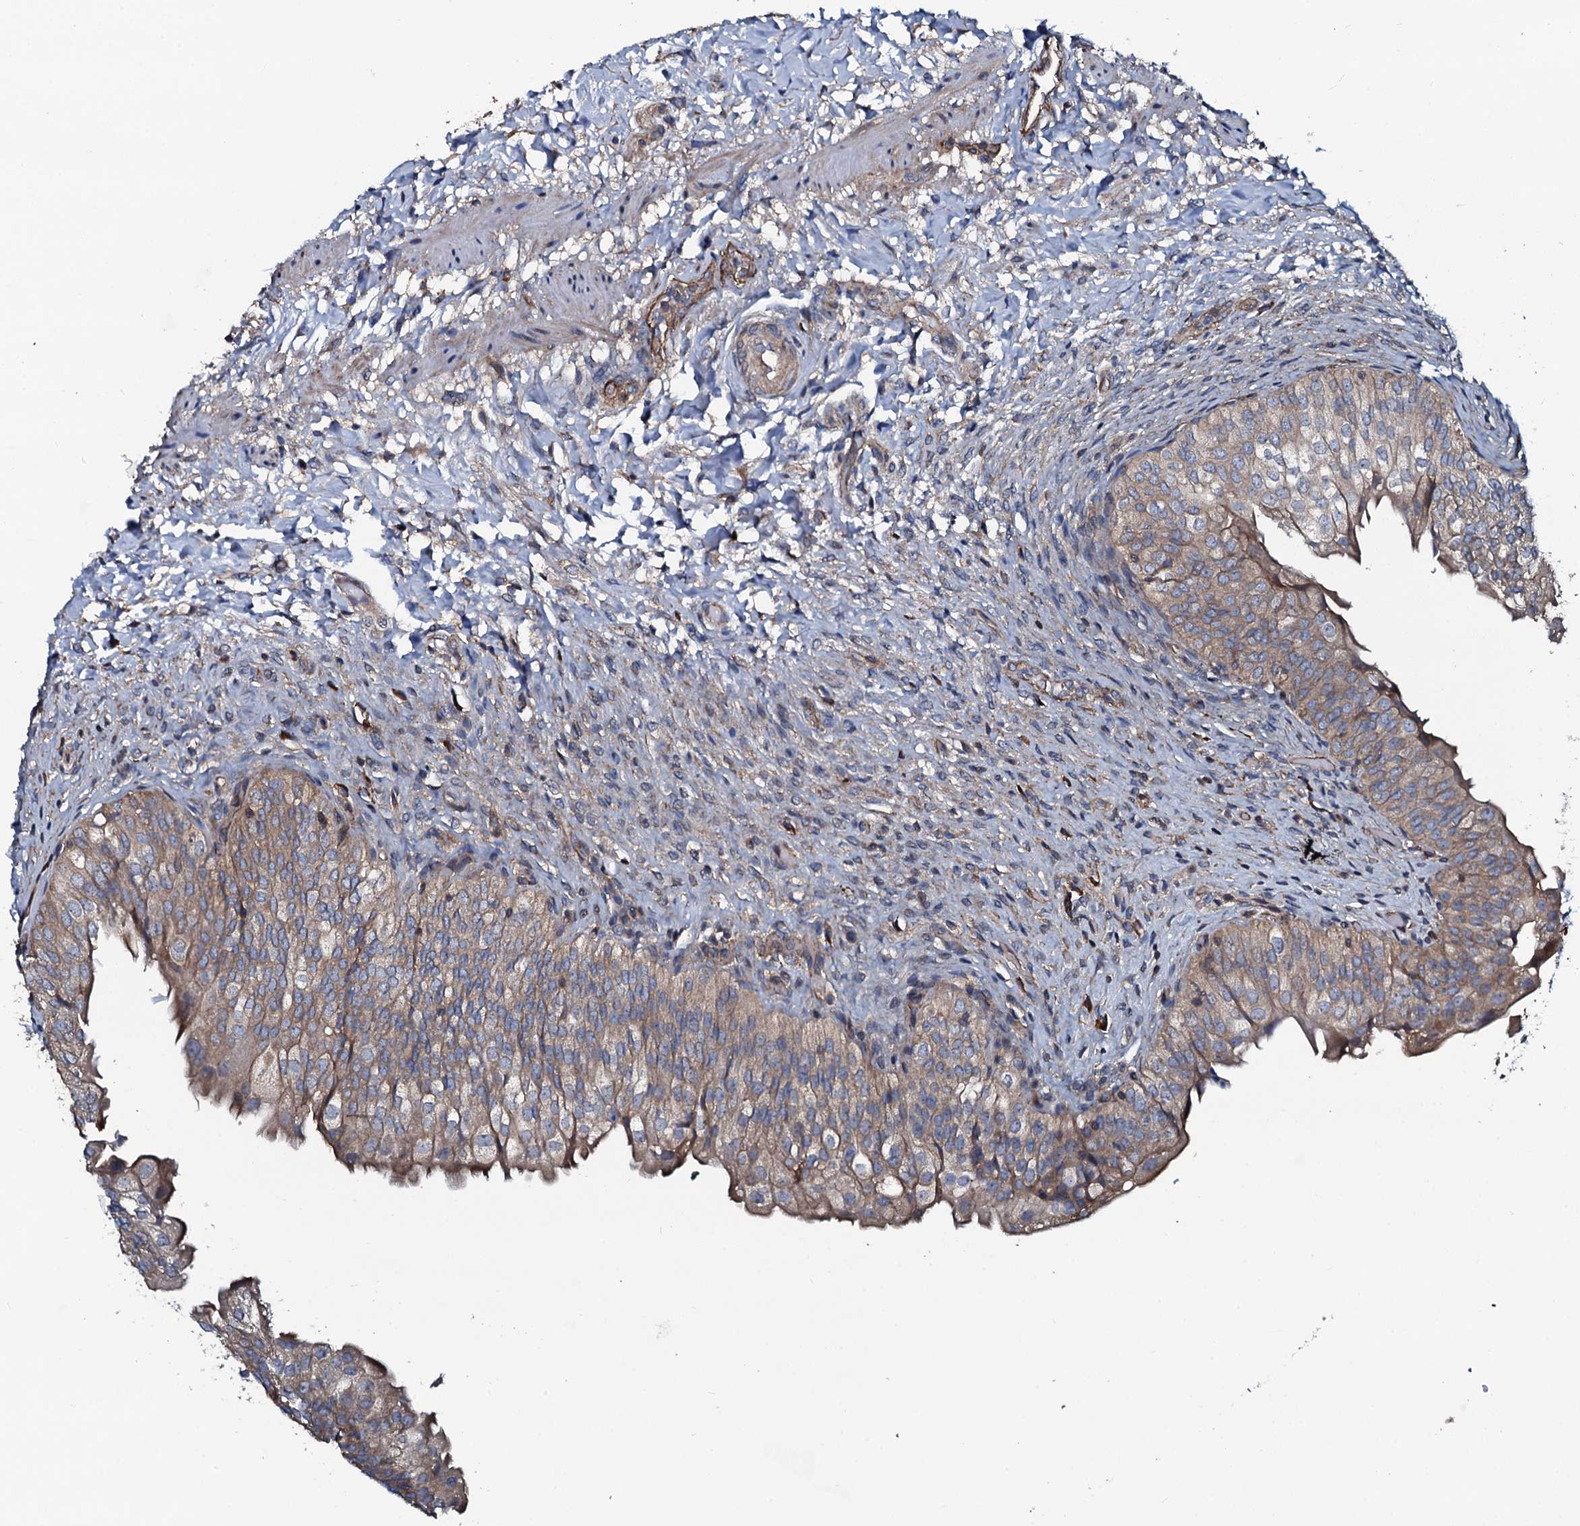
{"staining": {"intensity": "weak", "quantity": ">75%", "location": "cytoplasmic/membranous"}, "tissue": "urinary bladder", "cell_type": "Urothelial cells", "image_type": "normal", "snomed": [{"axis": "morphology", "description": "Normal tissue, NOS"}, {"axis": "topography", "description": "Urinary bladder"}], "caption": "Urothelial cells exhibit low levels of weak cytoplasmic/membranous positivity in approximately >75% of cells in unremarkable human urinary bladder.", "gene": "USPL1", "patient": {"sex": "male", "age": 55}}